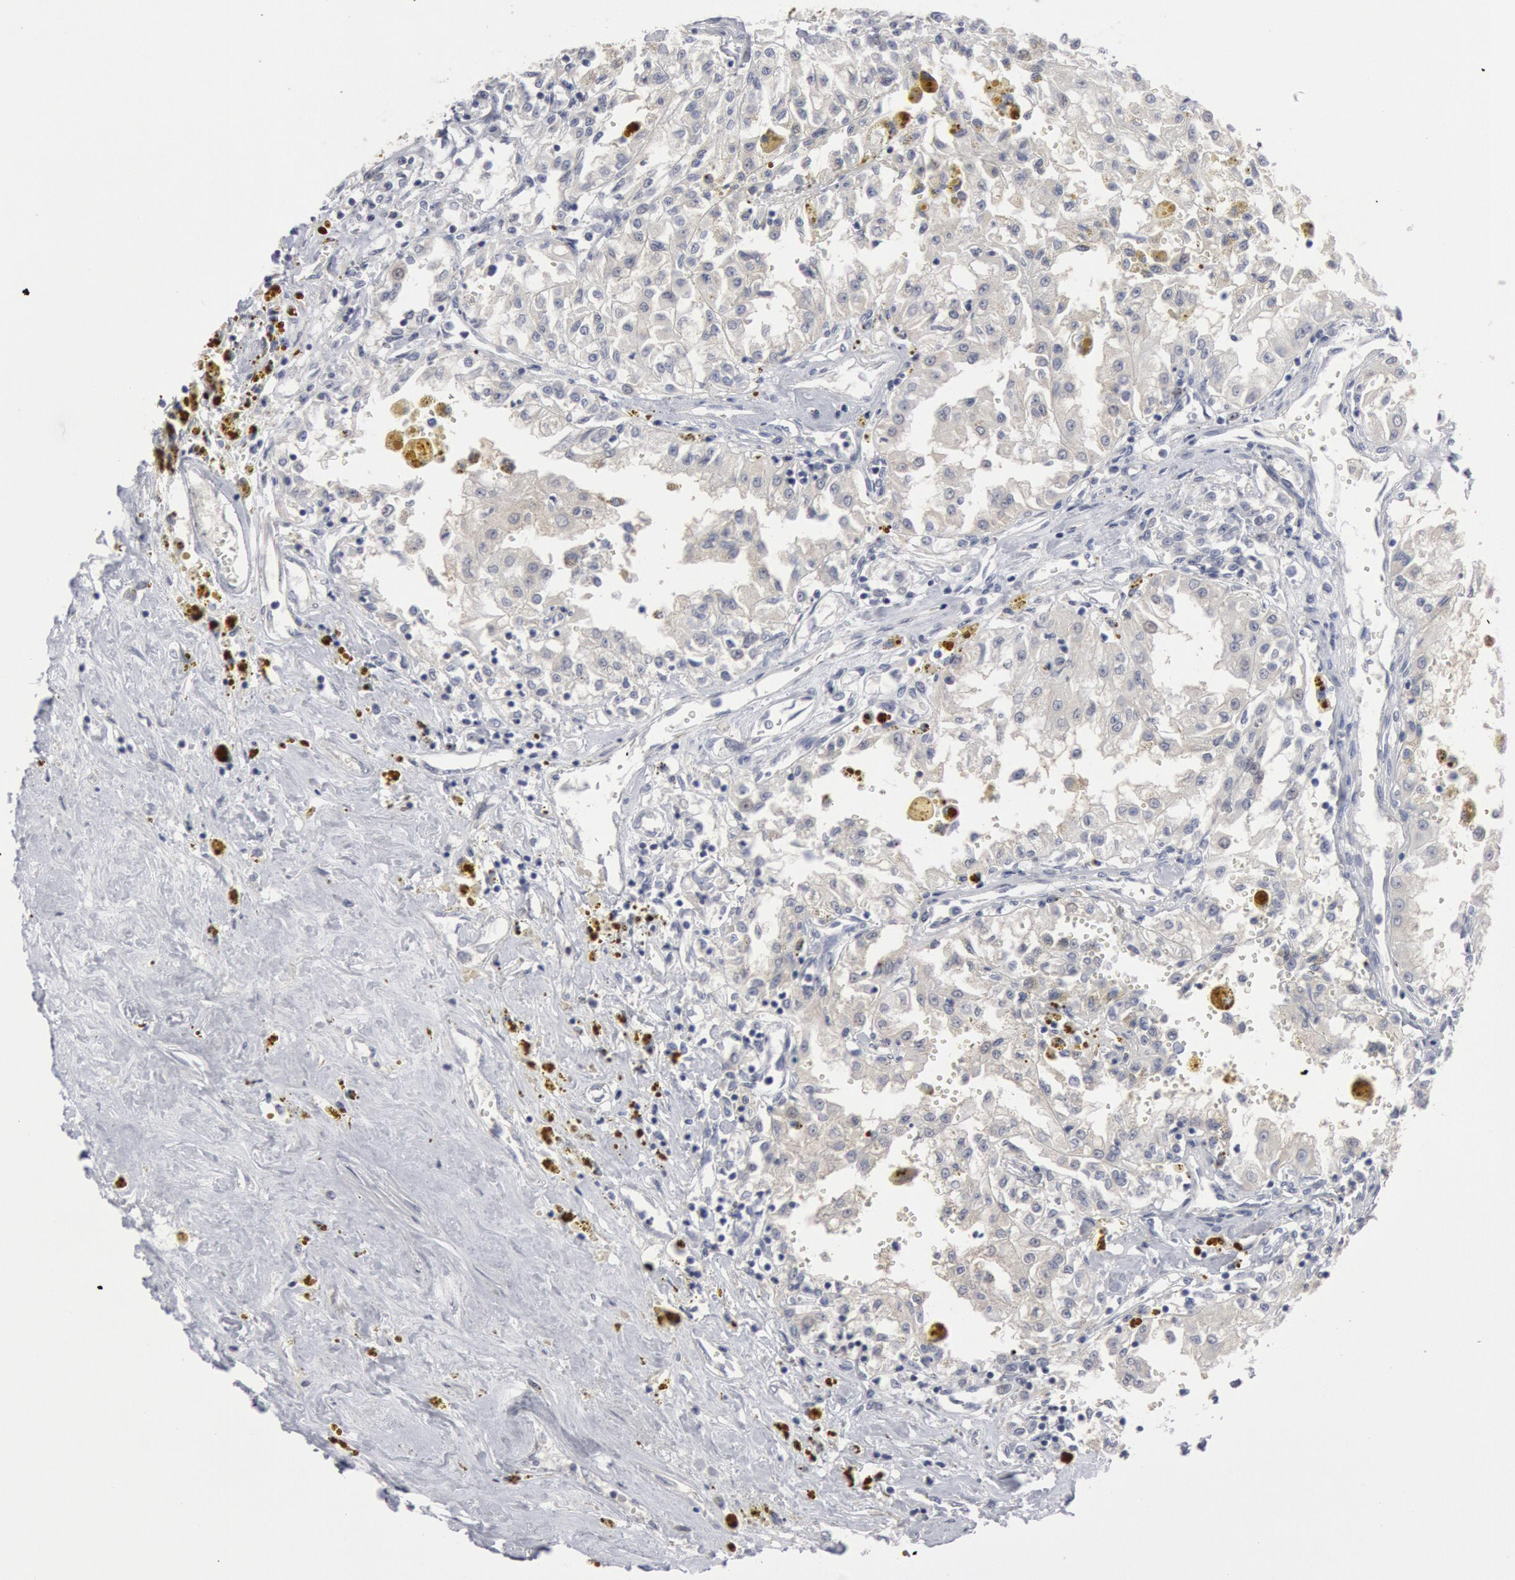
{"staining": {"intensity": "negative", "quantity": "none", "location": "none"}, "tissue": "renal cancer", "cell_type": "Tumor cells", "image_type": "cancer", "snomed": [{"axis": "morphology", "description": "Adenocarcinoma, NOS"}, {"axis": "topography", "description": "Kidney"}], "caption": "High power microscopy histopathology image of an immunohistochemistry (IHC) histopathology image of renal cancer, revealing no significant expression in tumor cells.", "gene": "DMC1", "patient": {"sex": "male", "age": 78}}